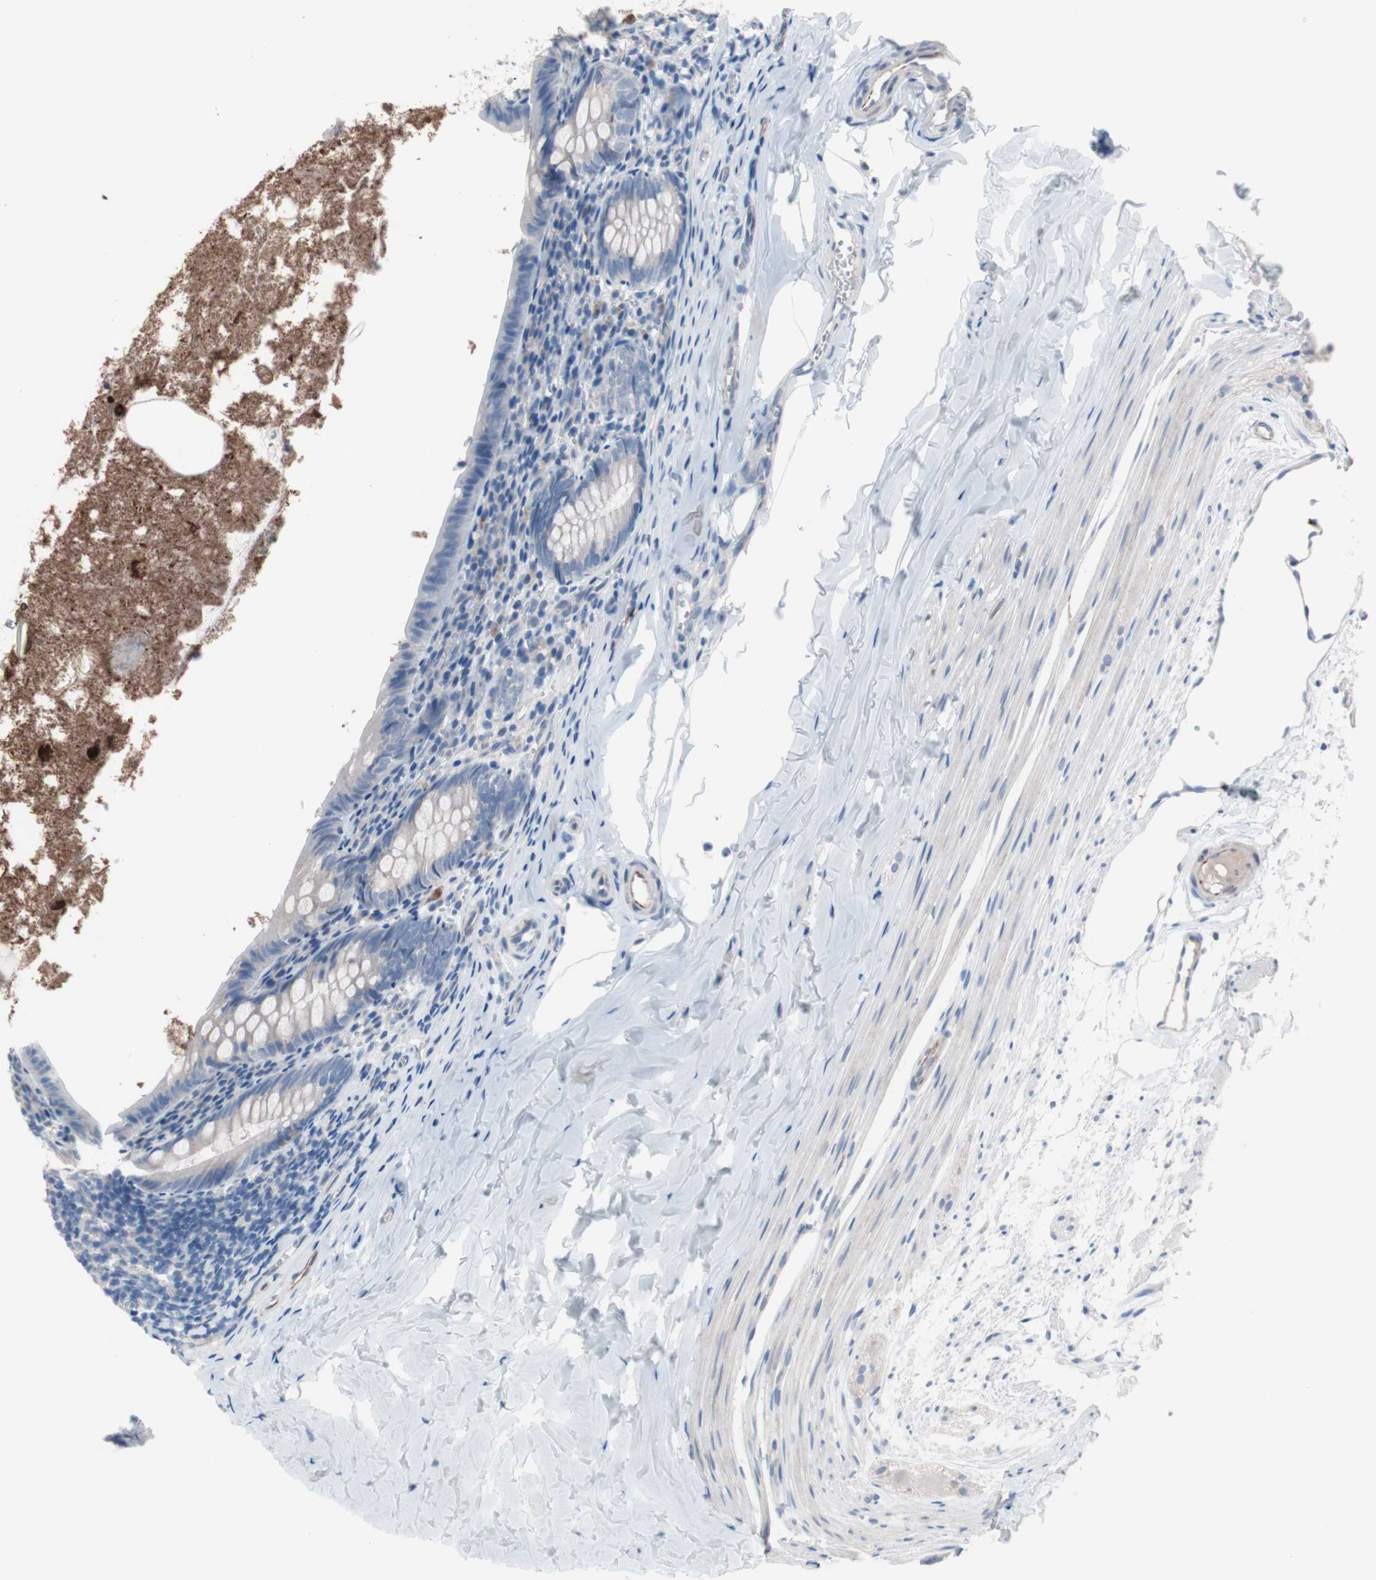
{"staining": {"intensity": "negative", "quantity": "none", "location": "none"}, "tissue": "appendix", "cell_type": "Glandular cells", "image_type": "normal", "snomed": [{"axis": "morphology", "description": "Normal tissue, NOS"}, {"axis": "topography", "description": "Appendix"}], "caption": "This photomicrograph is of unremarkable appendix stained with immunohistochemistry to label a protein in brown with the nuclei are counter-stained blue. There is no staining in glandular cells.", "gene": "ULBP1", "patient": {"sex": "female", "age": 10}}